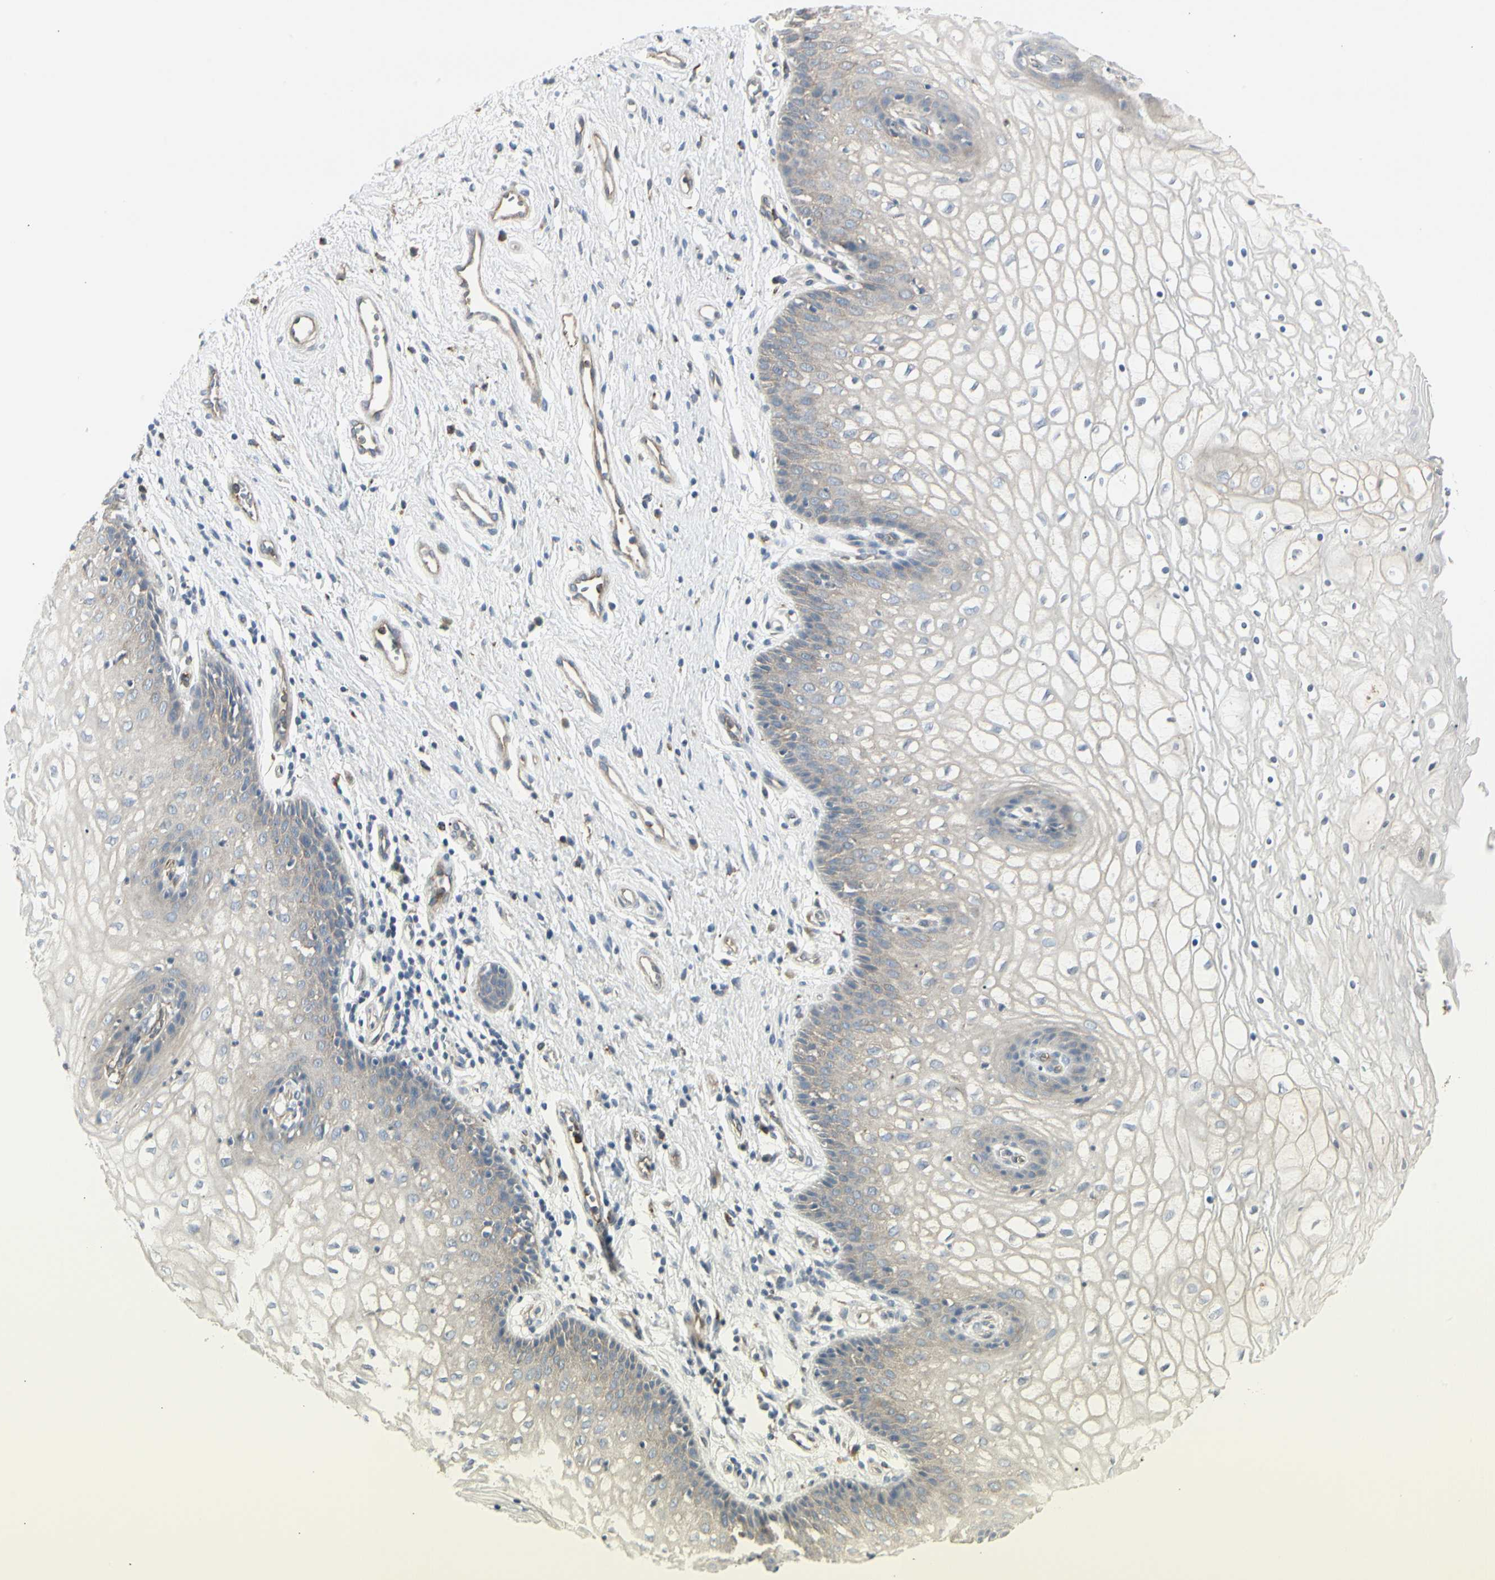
{"staining": {"intensity": "negative", "quantity": "none", "location": "none"}, "tissue": "vagina", "cell_type": "Squamous epithelial cells", "image_type": "normal", "snomed": [{"axis": "morphology", "description": "Normal tissue, NOS"}, {"axis": "topography", "description": "Vagina"}], "caption": "A micrograph of vagina stained for a protein exhibits no brown staining in squamous epithelial cells. Nuclei are stained in blue.", "gene": "ATP6V1B2", "patient": {"sex": "female", "age": 34}}